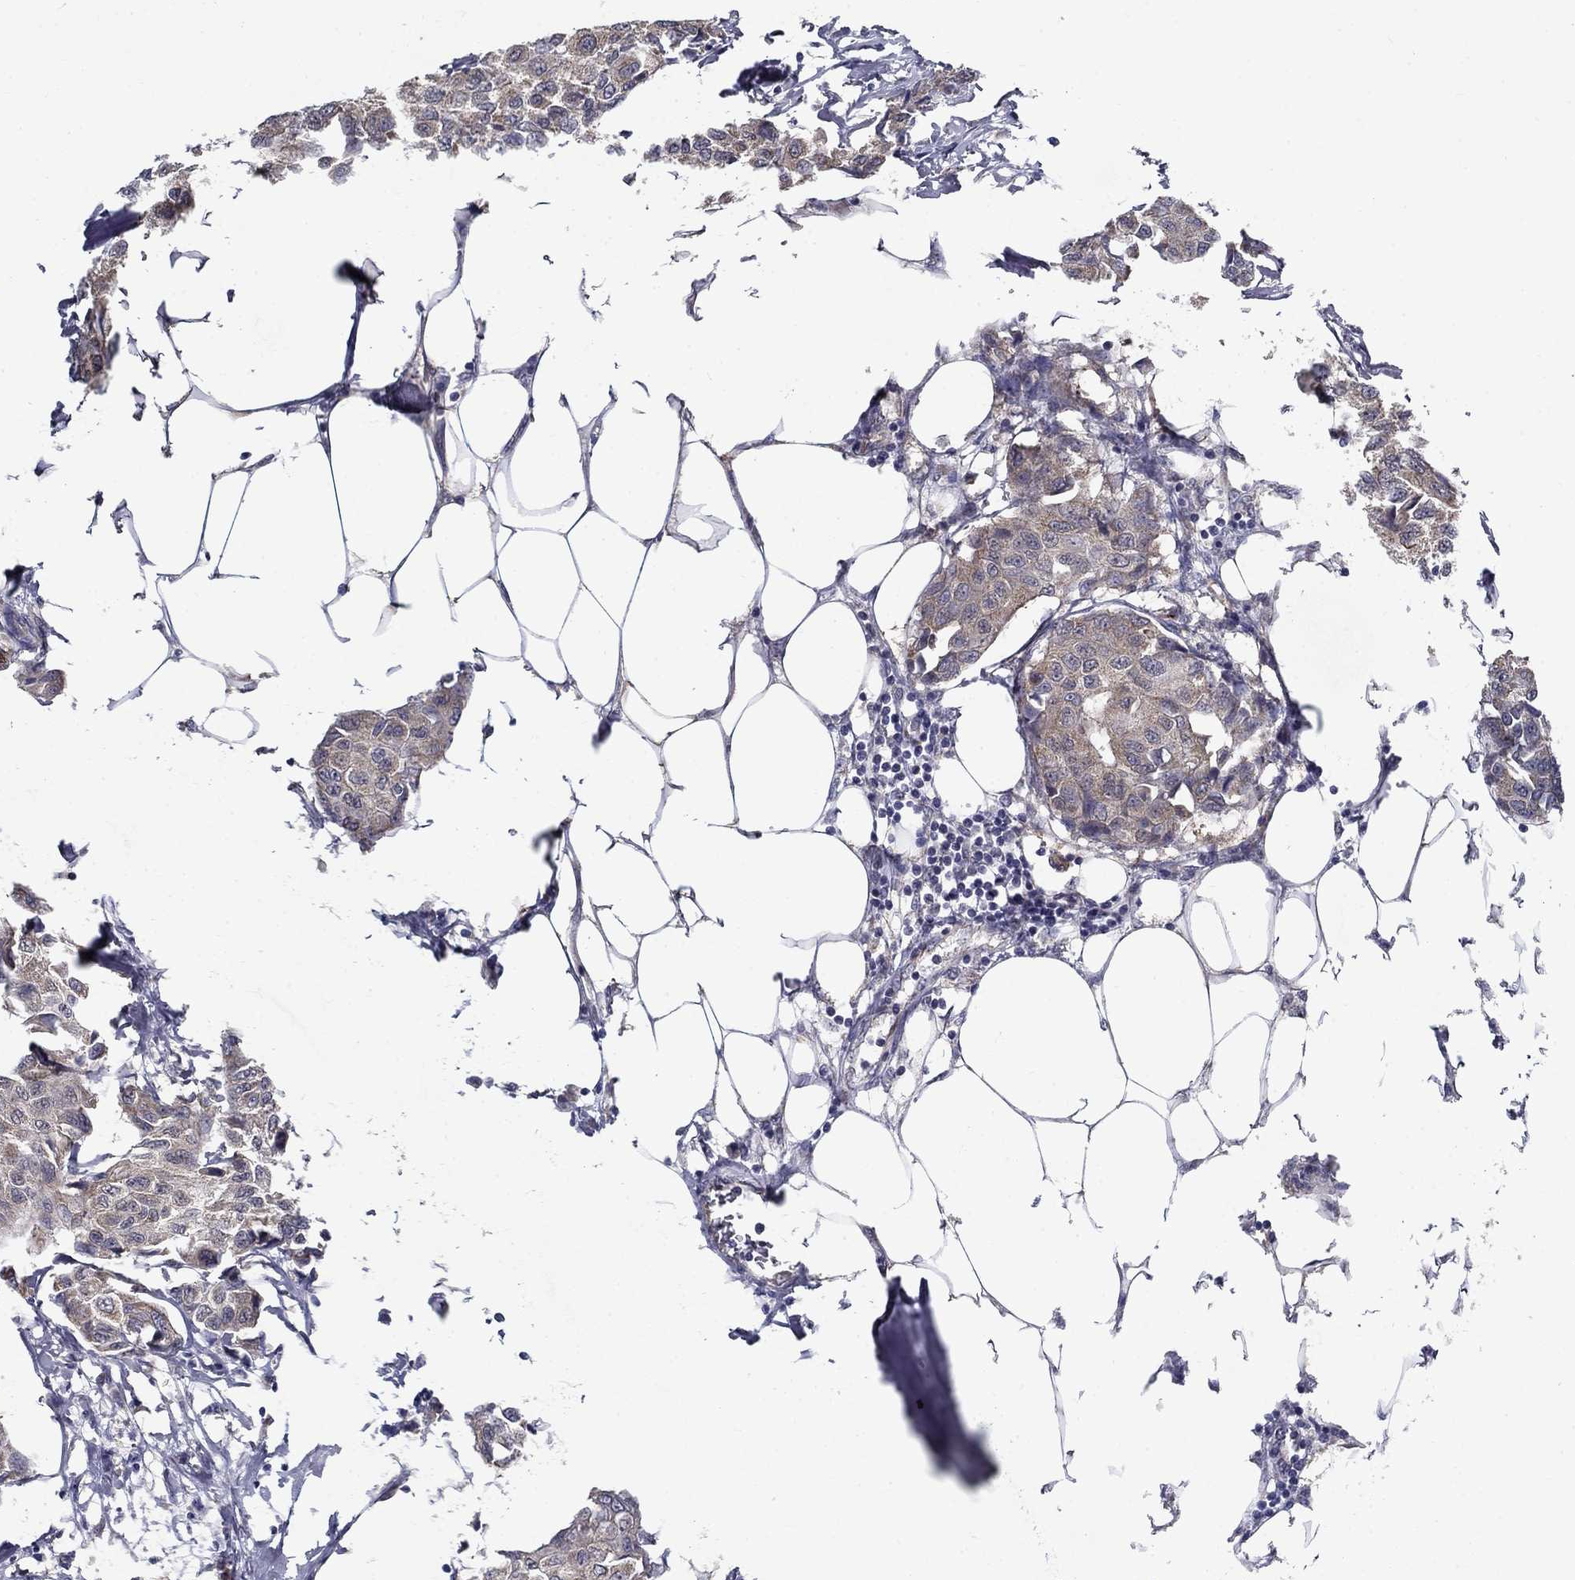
{"staining": {"intensity": "weak", "quantity": "<25%", "location": "cytoplasmic/membranous"}, "tissue": "breast cancer", "cell_type": "Tumor cells", "image_type": "cancer", "snomed": [{"axis": "morphology", "description": "Duct carcinoma"}, {"axis": "topography", "description": "Breast"}], "caption": "Histopathology image shows no significant protein positivity in tumor cells of breast infiltrating ductal carcinoma.", "gene": "LACTB2", "patient": {"sex": "female", "age": 80}}